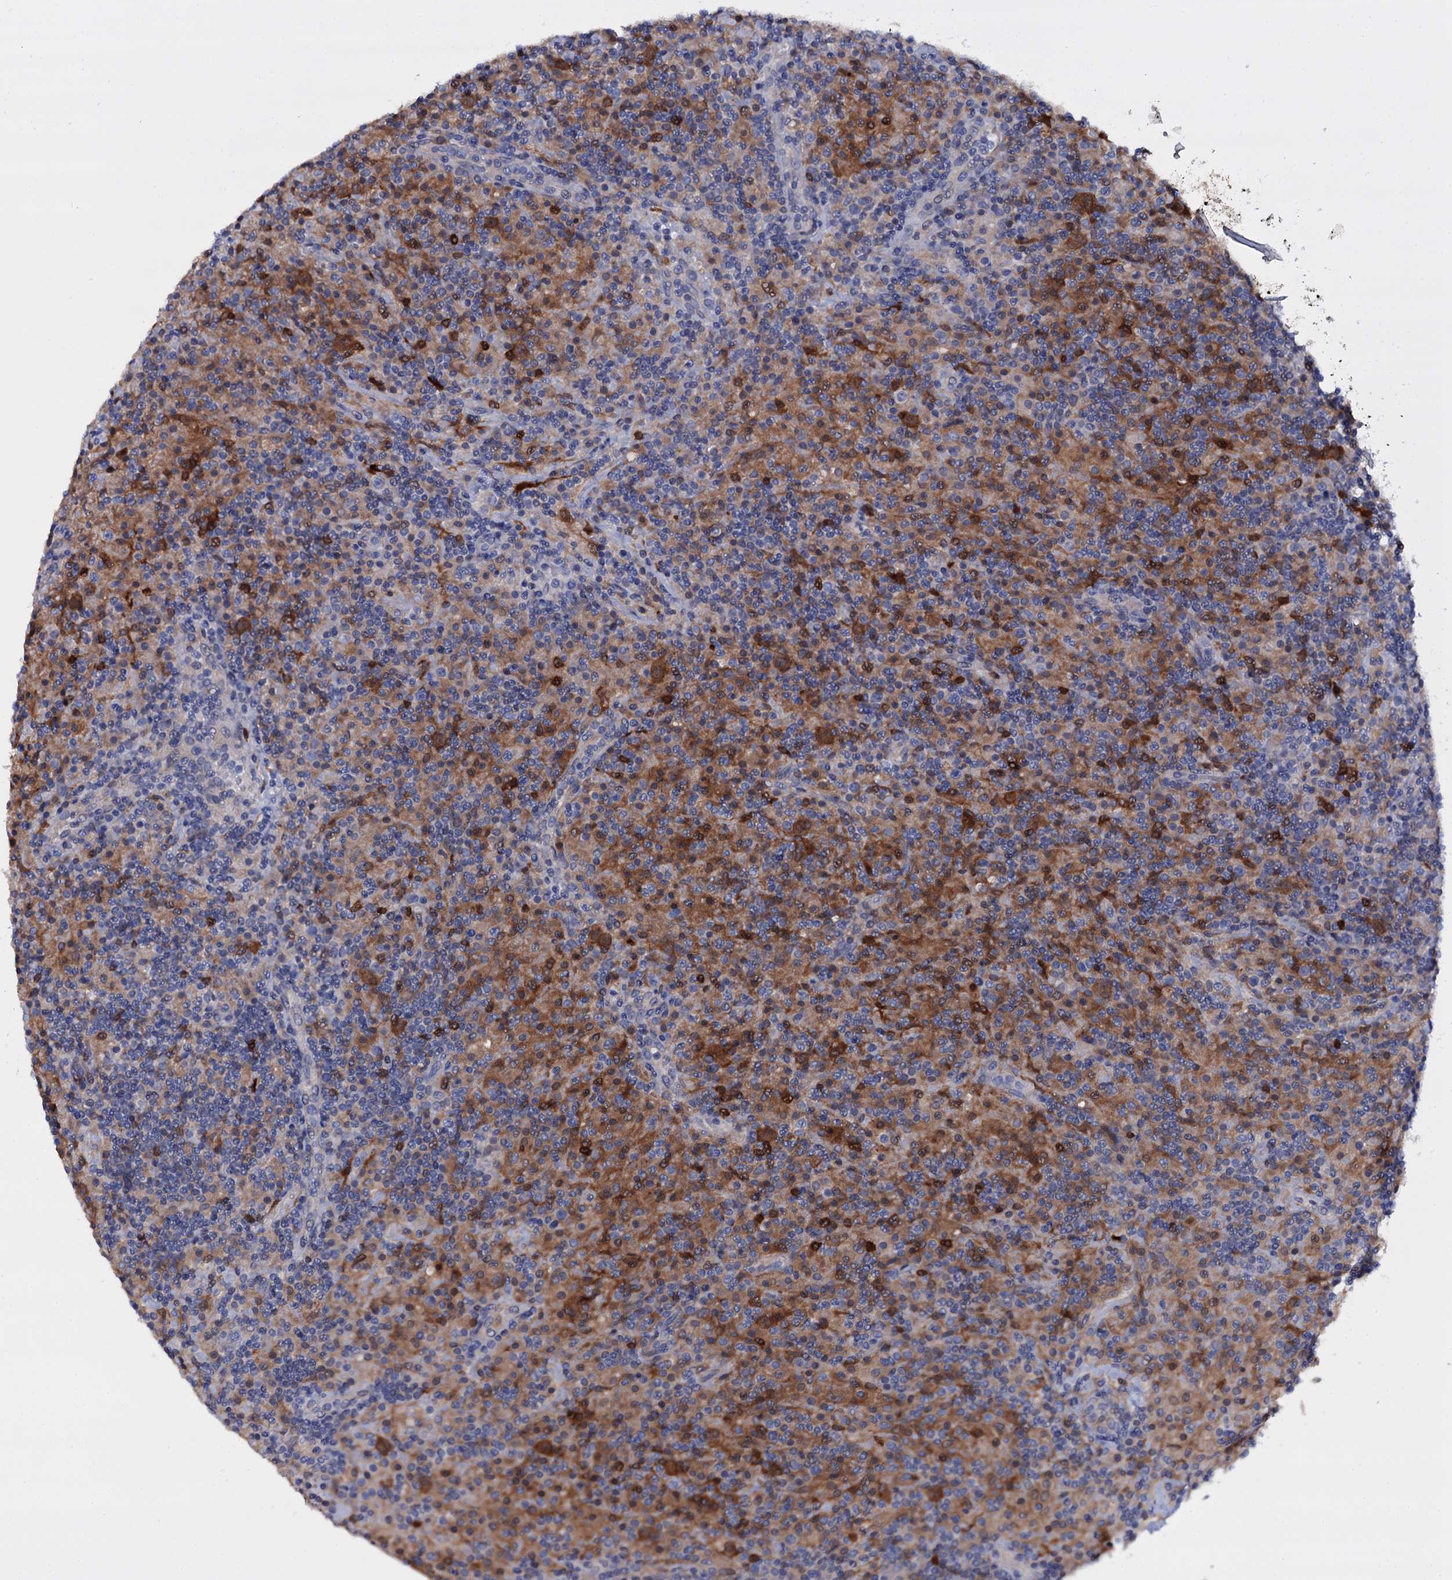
{"staining": {"intensity": "negative", "quantity": "none", "location": "none"}, "tissue": "lymphoma", "cell_type": "Tumor cells", "image_type": "cancer", "snomed": [{"axis": "morphology", "description": "Hodgkin's disease, NOS"}, {"axis": "topography", "description": "Lymph node"}], "caption": "Human Hodgkin's disease stained for a protein using immunohistochemistry (IHC) exhibits no expression in tumor cells.", "gene": "BCL2L14", "patient": {"sex": "male", "age": 70}}